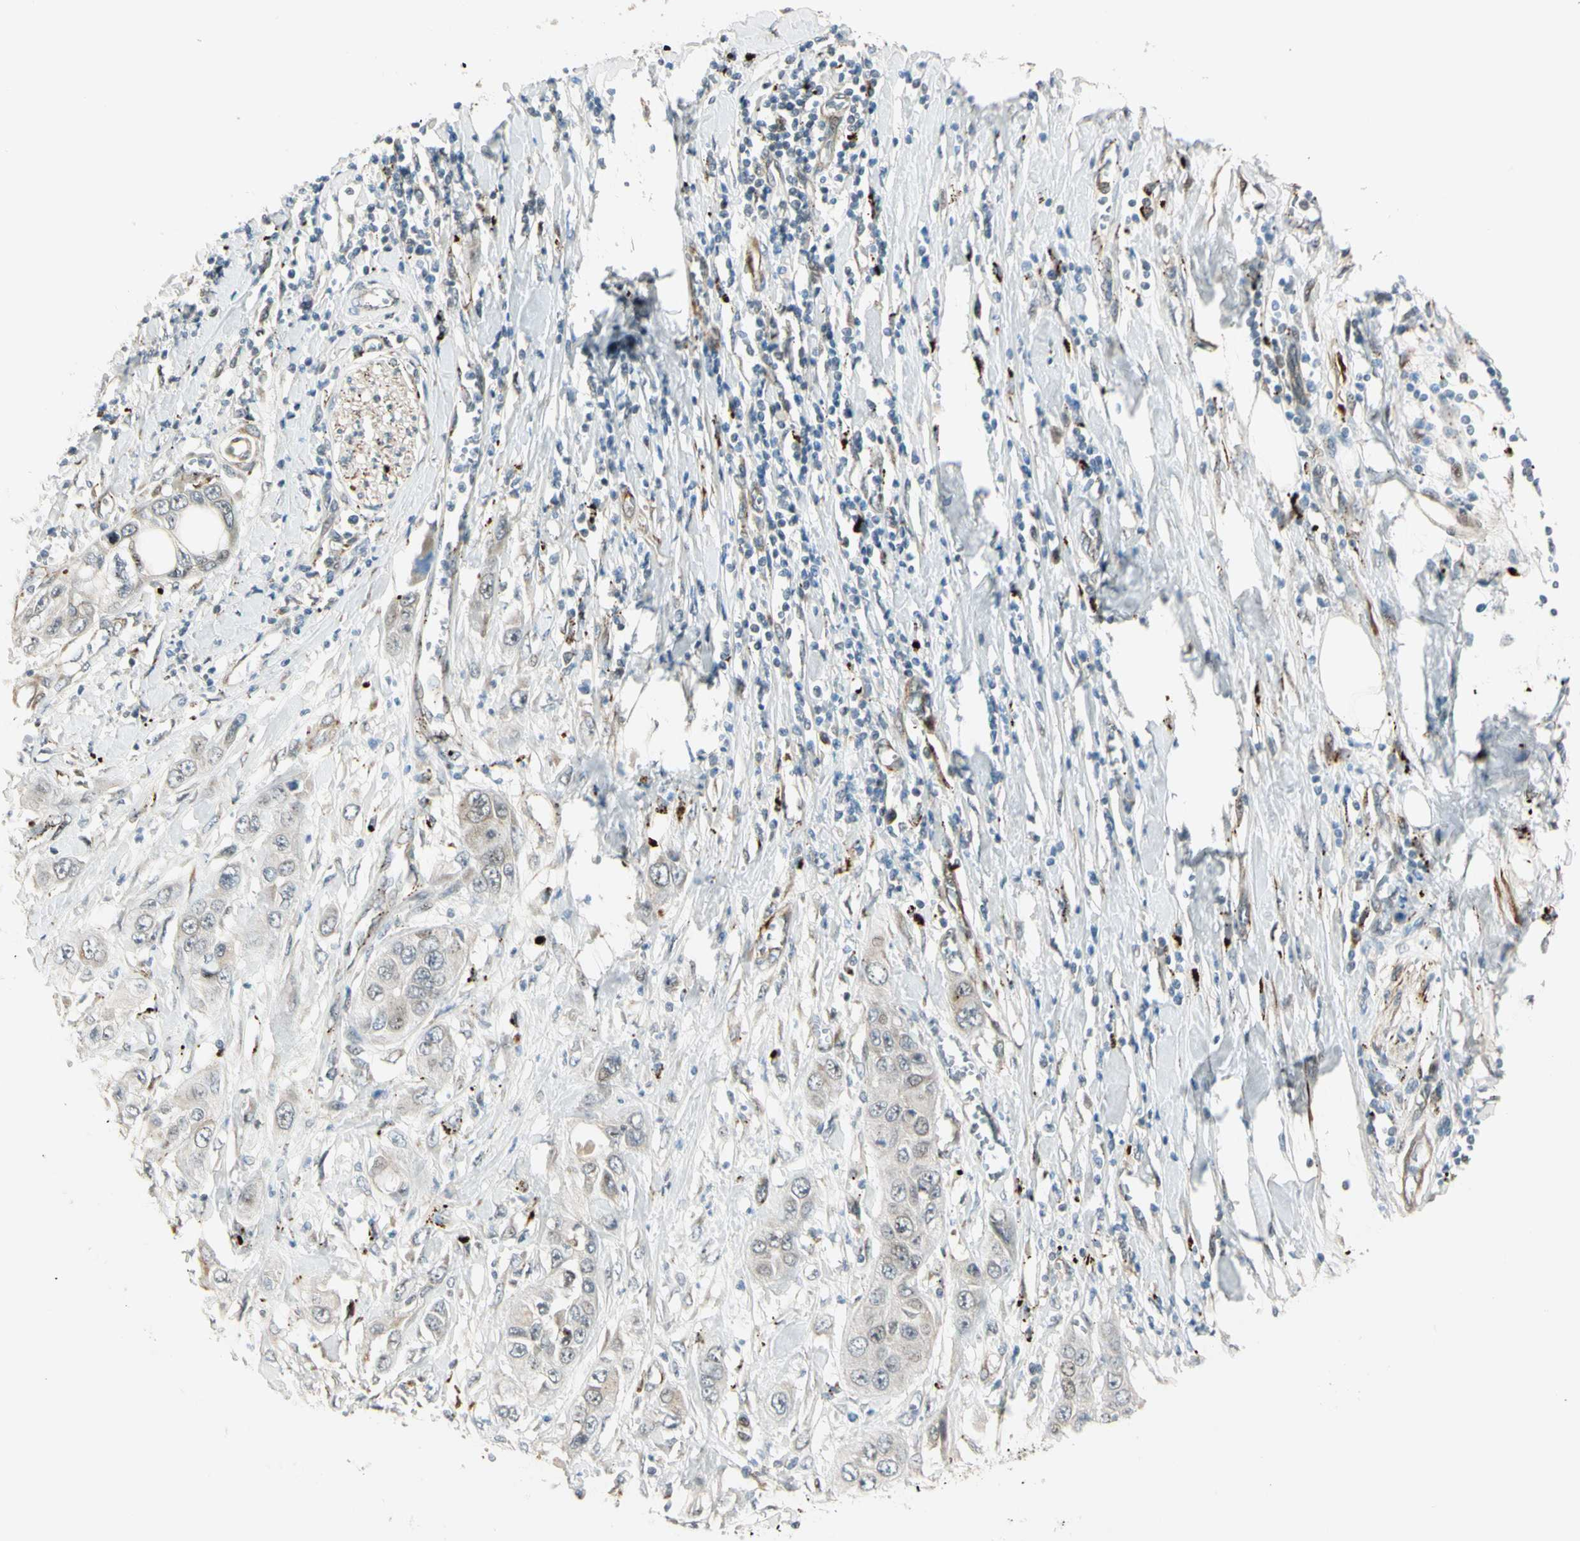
{"staining": {"intensity": "negative", "quantity": "none", "location": "none"}, "tissue": "pancreatic cancer", "cell_type": "Tumor cells", "image_type": "cancer", "snomed": [{"axis": "morphology", "description": "Adenocarcinoma, NOS"}, {"axis": "topography", "description": "Pancreas"}], "caption": "IHC micrograph of neoplastic tissue: adenocarcinoma (pancreatic) stained with DAB (3,3'-diaminobenzidine) shows no significant protein staining in tumor cells.", "gene": "NDFIP1", "patient": {"sex": "female", "age": 70}}